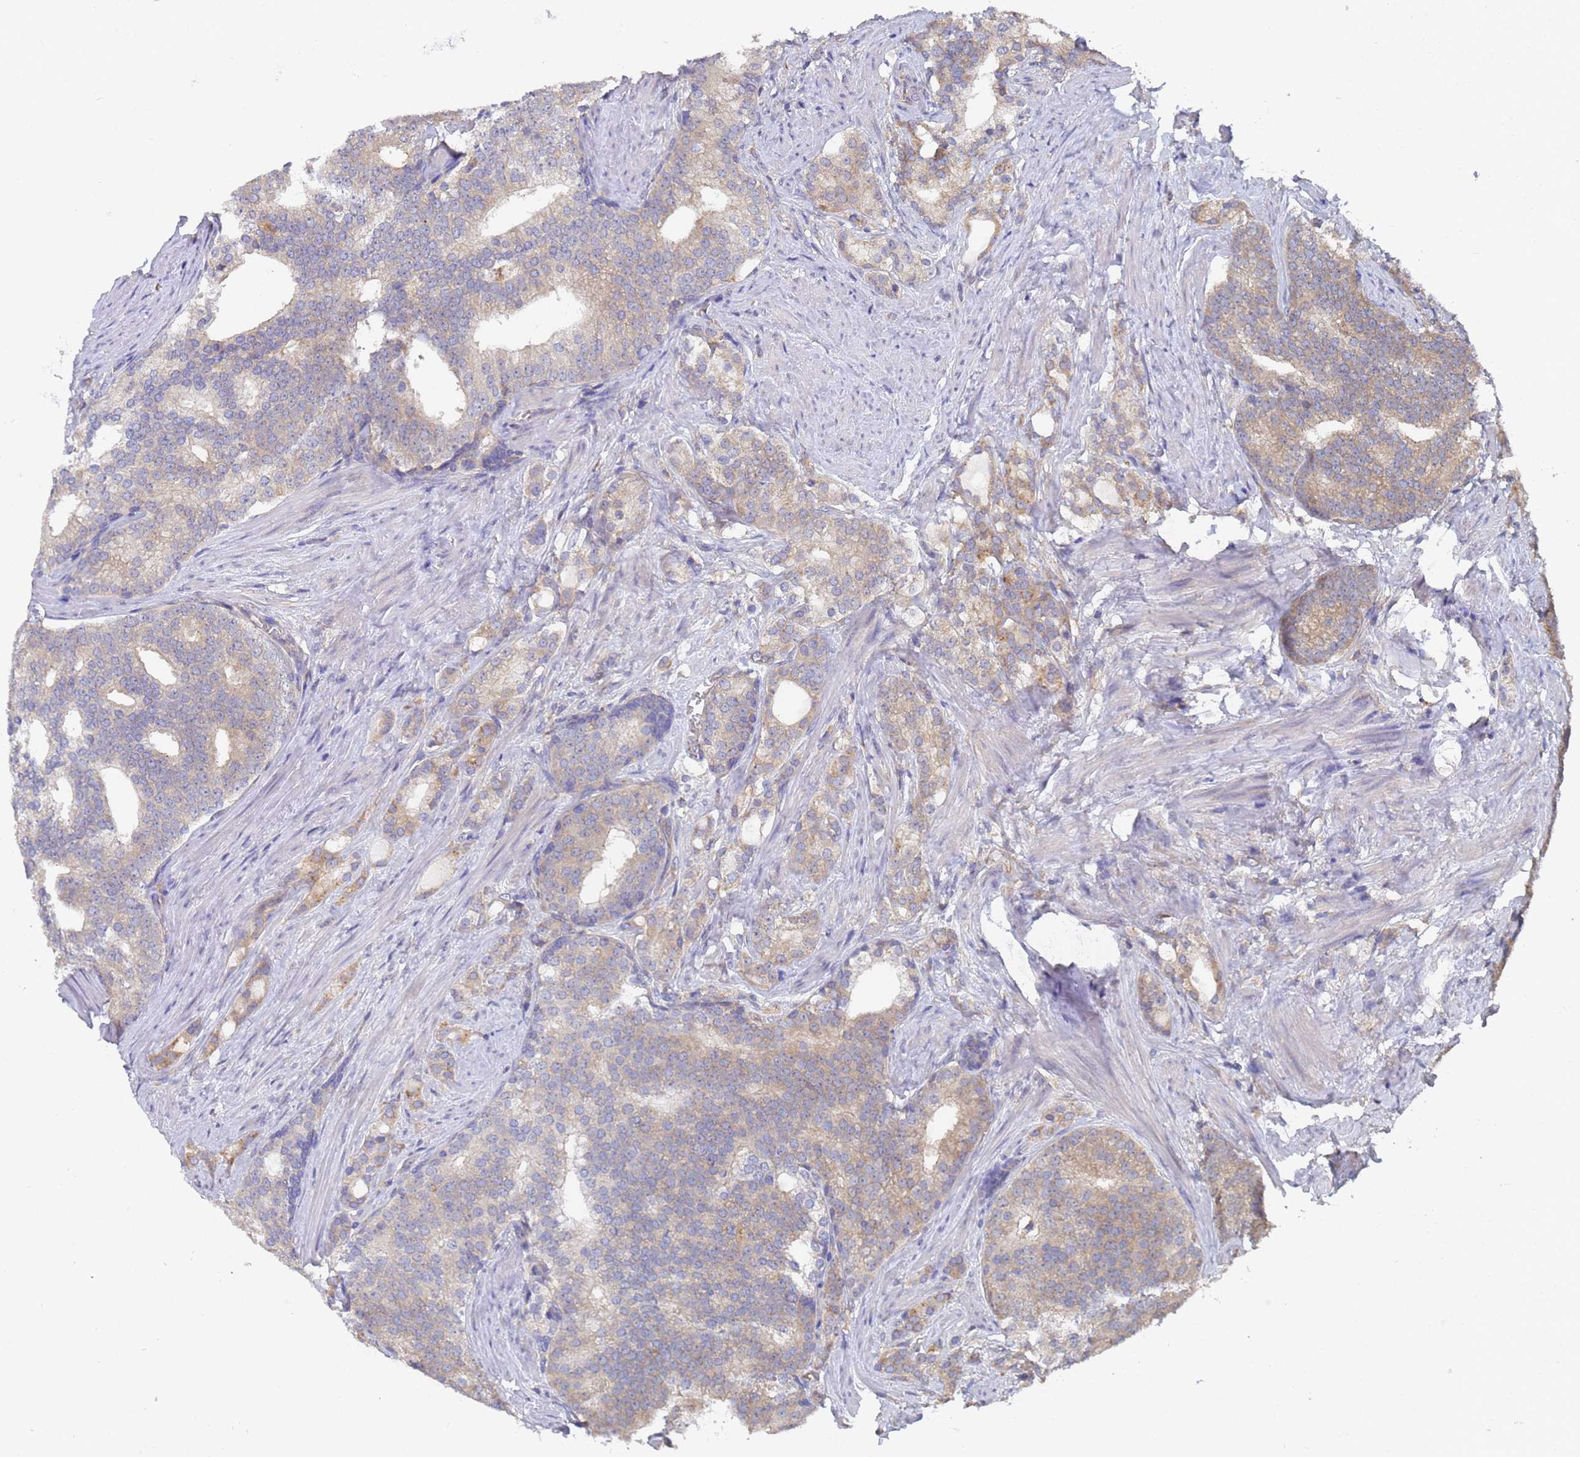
{"staining": {"intensity": "weak", "quantity": "25%-75%", "location": "cytoplasmic/membranous"}, "tissue": "prostate cancer", "cell_type": "Tumor cells", "image_type": "cancer", "snomed": [{"axis": "morphology", "description": "Adenocarcinoma, Low grade"}, {"axis": "topography", "description": "Prostate"}], "caption": "Weak cytoplasmic/membranous positivity is appreciated in approximately 25%-75% of tumor cells in prostate cancer. (DAB IHC with brightfield microscopy, high magnification).", "gene": "ALS2CL", "patient": {"sex": "male", "age": 71}}